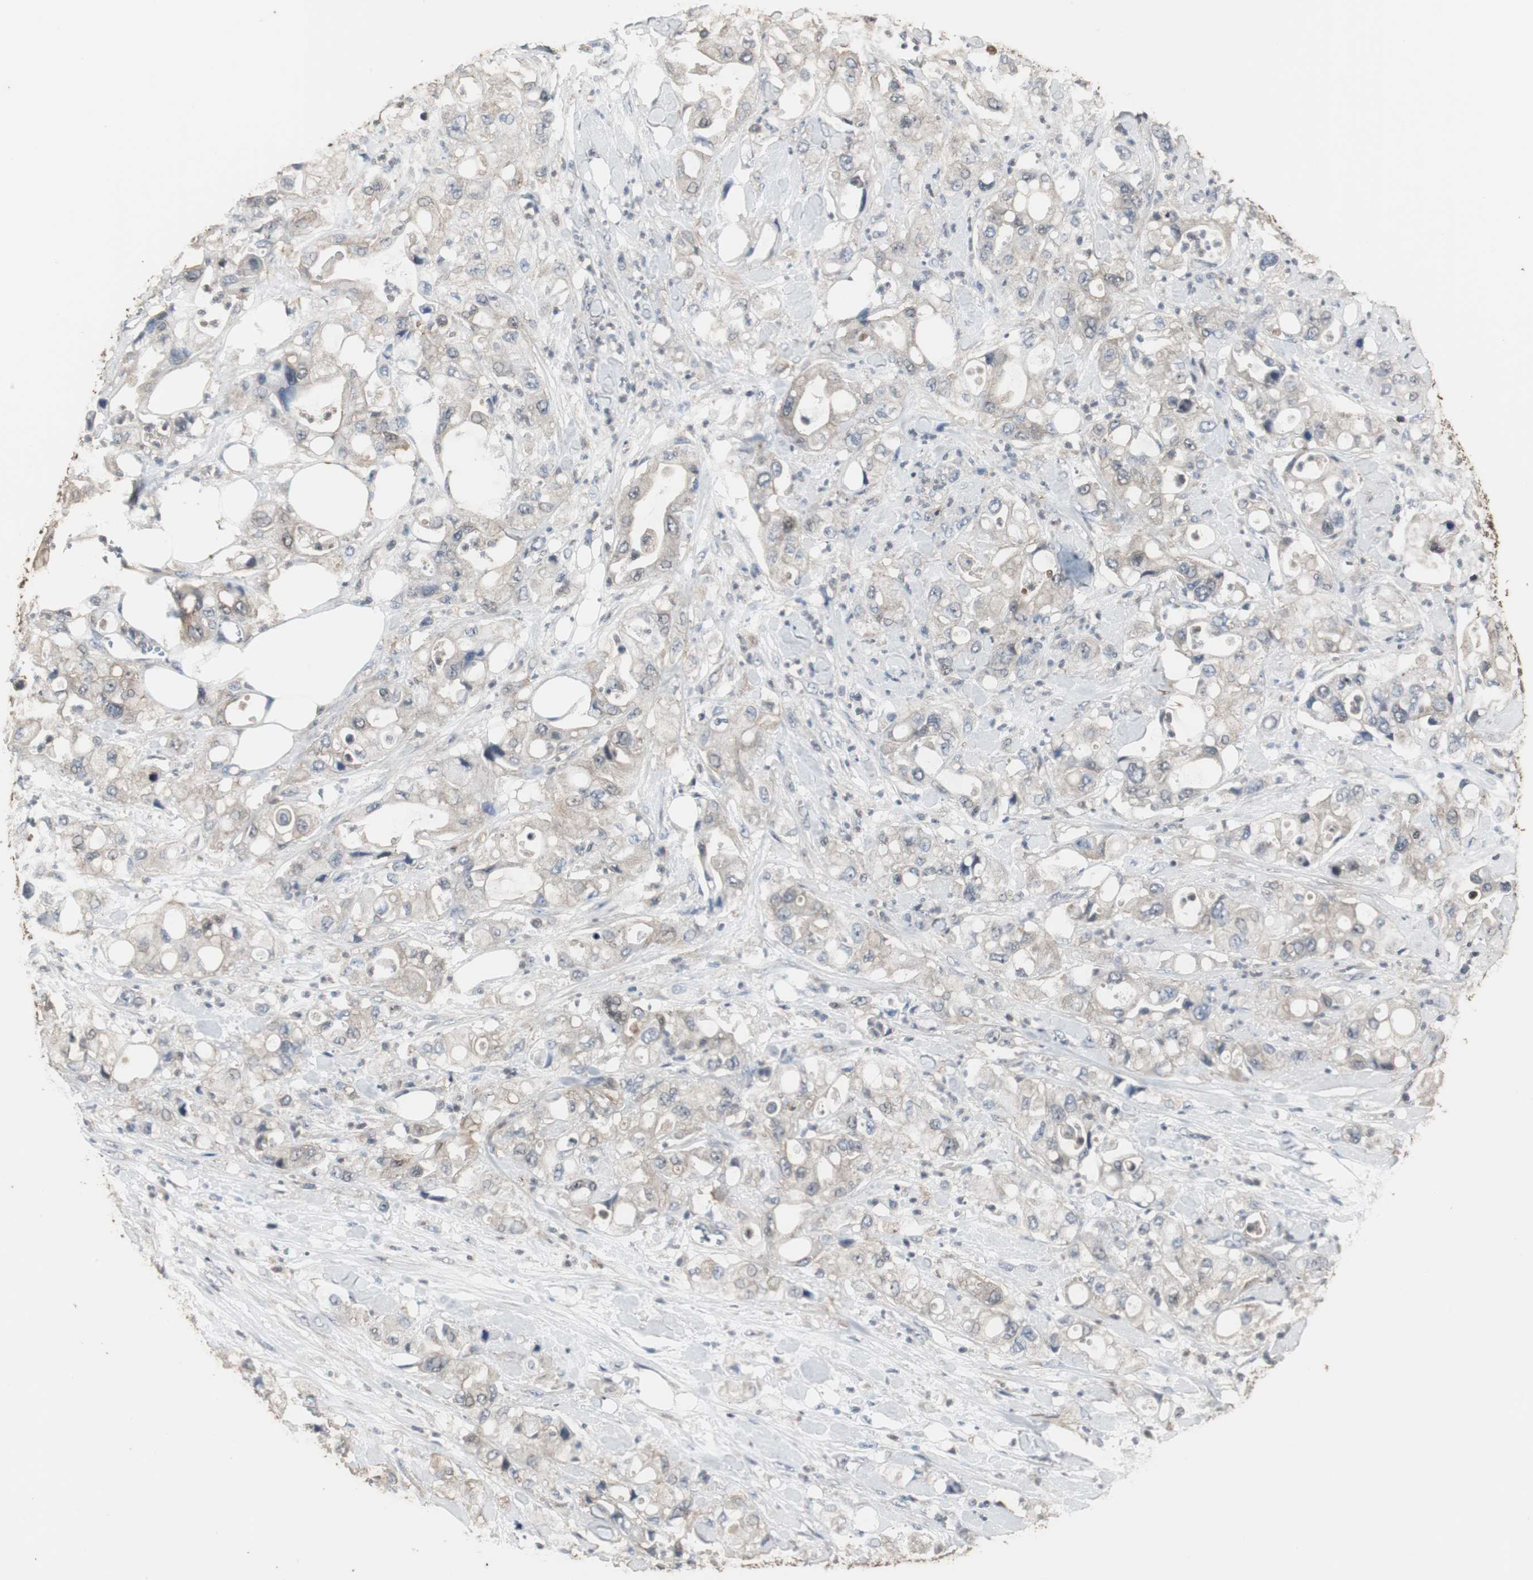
{"staining": {"intensity": "weak", "quantity": "<25%", "location": "cytoplasmic/membranous"}, "tissue": "pancreatic cancer", "cell_type": "Tumor cells", "image_type": "cancer", "snomed": [{"axis": "morphology", "description": "Adenocarcinoma, NOS"}, {"axis": "topography", "description": "Pancreas"}], "caption": "IHC image of neoplastic tissue: pancreatic cancer stained with DAB reveals no significant protein expression in tumor cells.", "gene": "HPRT1", "patient": {"sex": "male", "age": 70}}